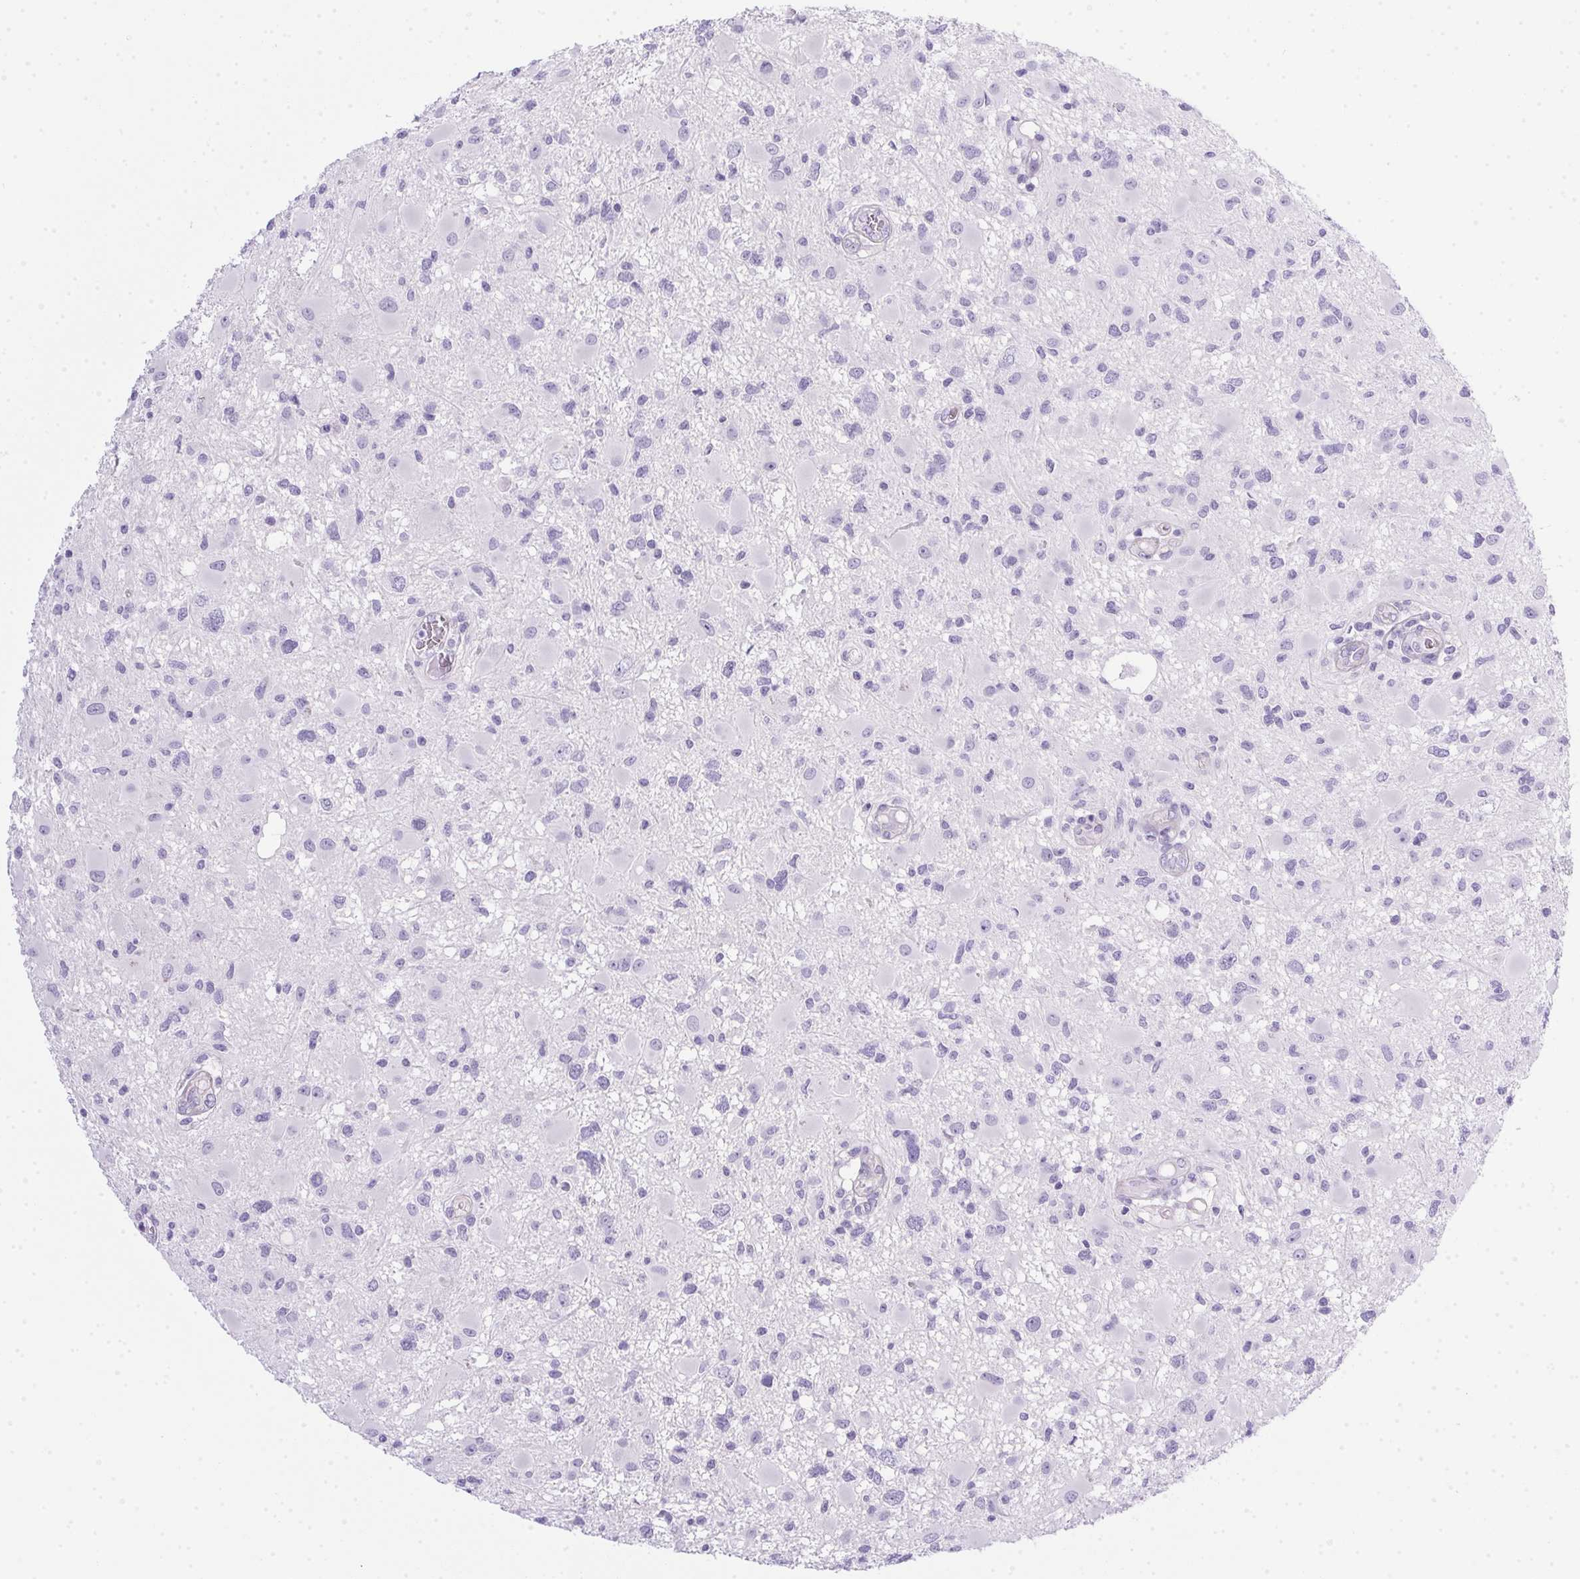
{"staining": {"intensity": "negative", "quantity": "none", "location": "none"}, "tissue": "glioma", "cell_type": "Tumor cells", "image_type": "cancer", "snomed": [{"axis": "morphology", "description": "Glioma, malignant, High grade"}, {"axis": "topography", "description": "Brain"}], "caption": "Glioma was stained to show a protein in brown. There is no significant positivity in tumor cells.", "gene": "SPACA5B", "patient": {"sex": "male", "age": 54}}